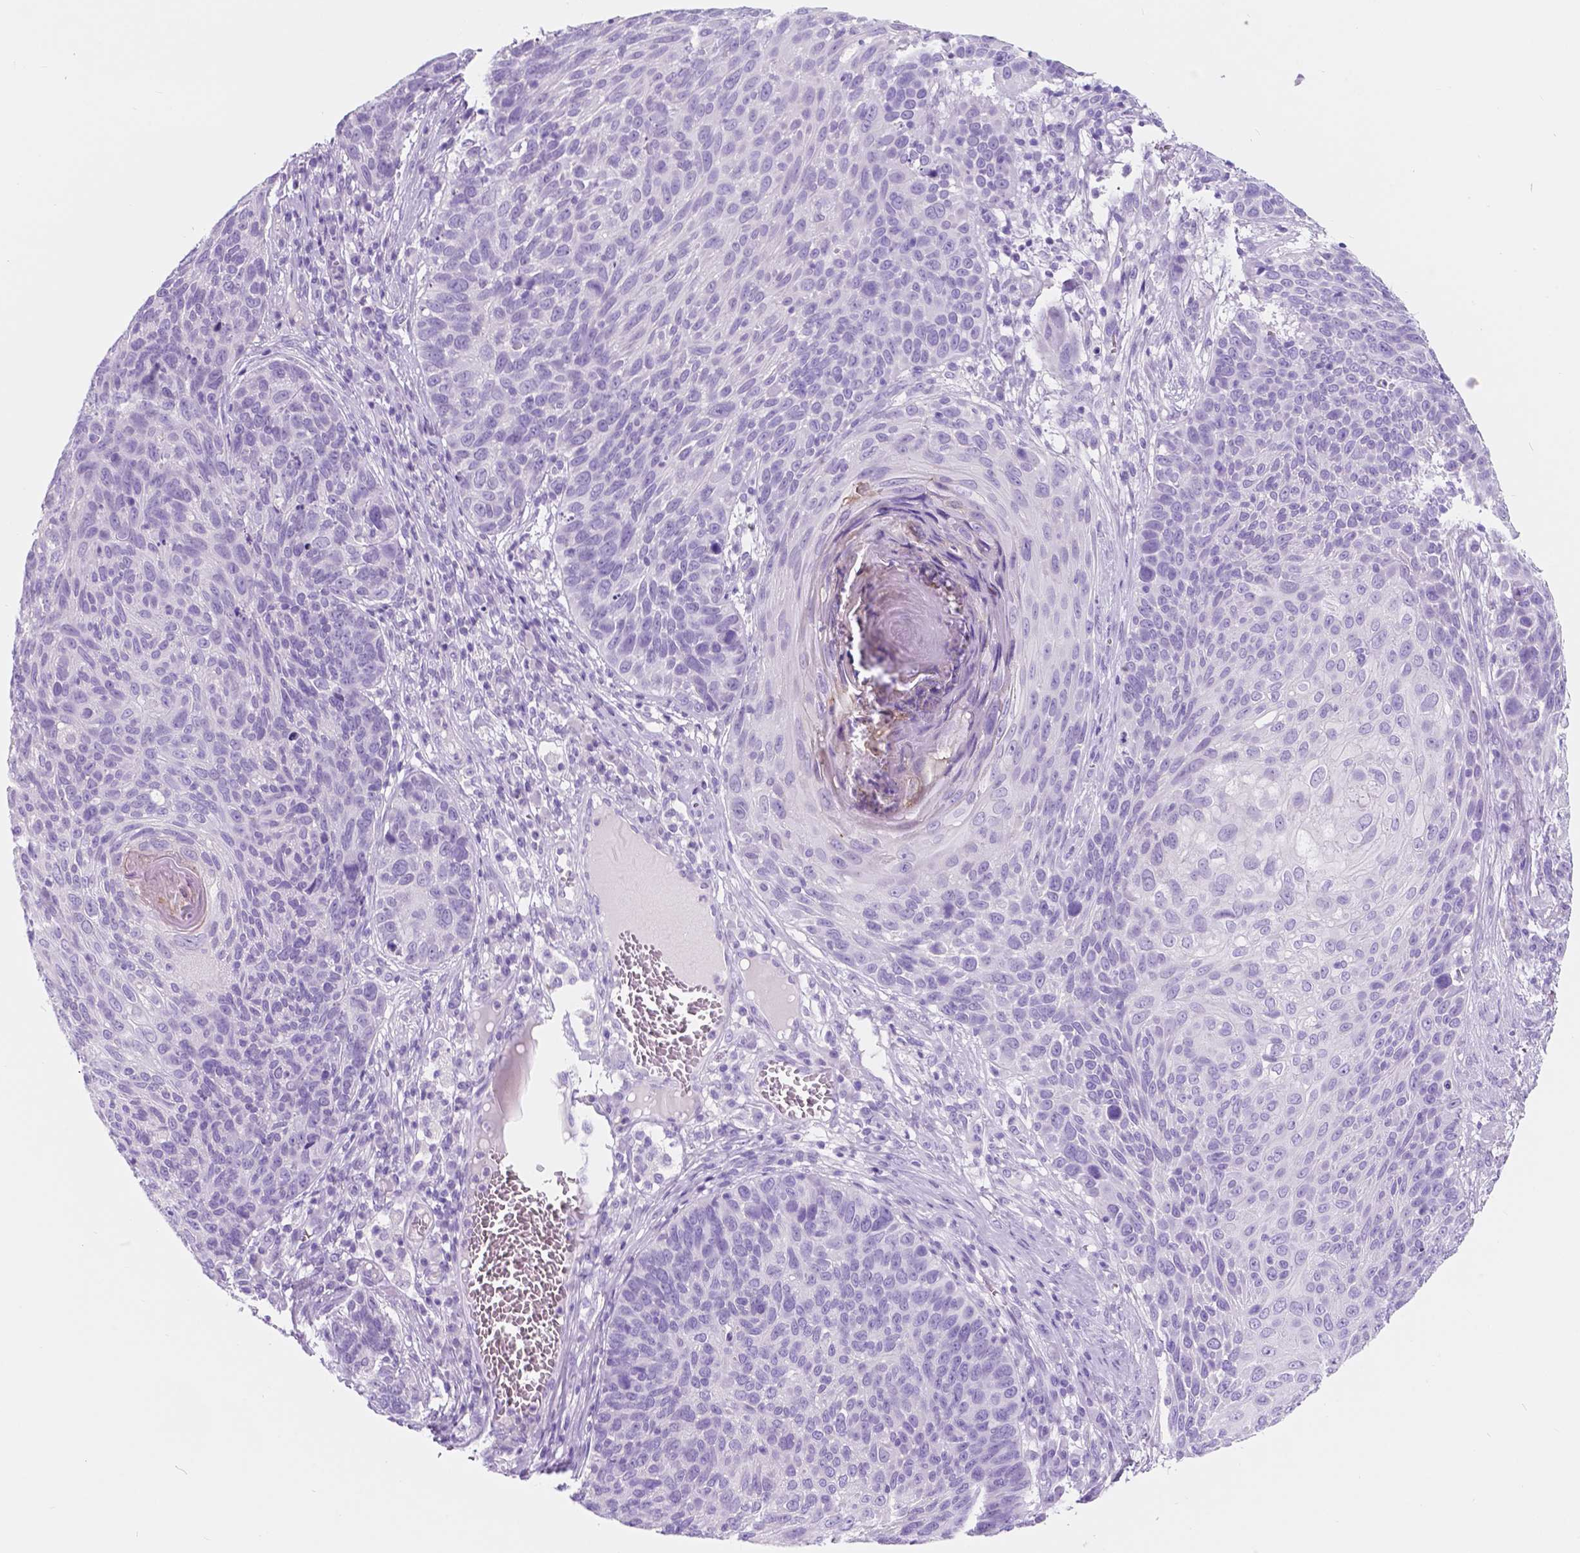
{"staining": {"intensity": "negative", "quantity": "none", "location": "none"}, "tissue": "skin cancer", "cell_type": "Tumor cells", "image_type": "cancer", "snomed": [{"axis": "morphology", "description": "Squamous cell carcinoma, NOS"}, {"axis": "topography", "description": "Skin"}], "caption": "Skin squamous cell carcinoma stained for a protein using IHC shows no staining tumor cells.", "gene": "CUZD1", "patient": {"sex": "male", "age": 92}}